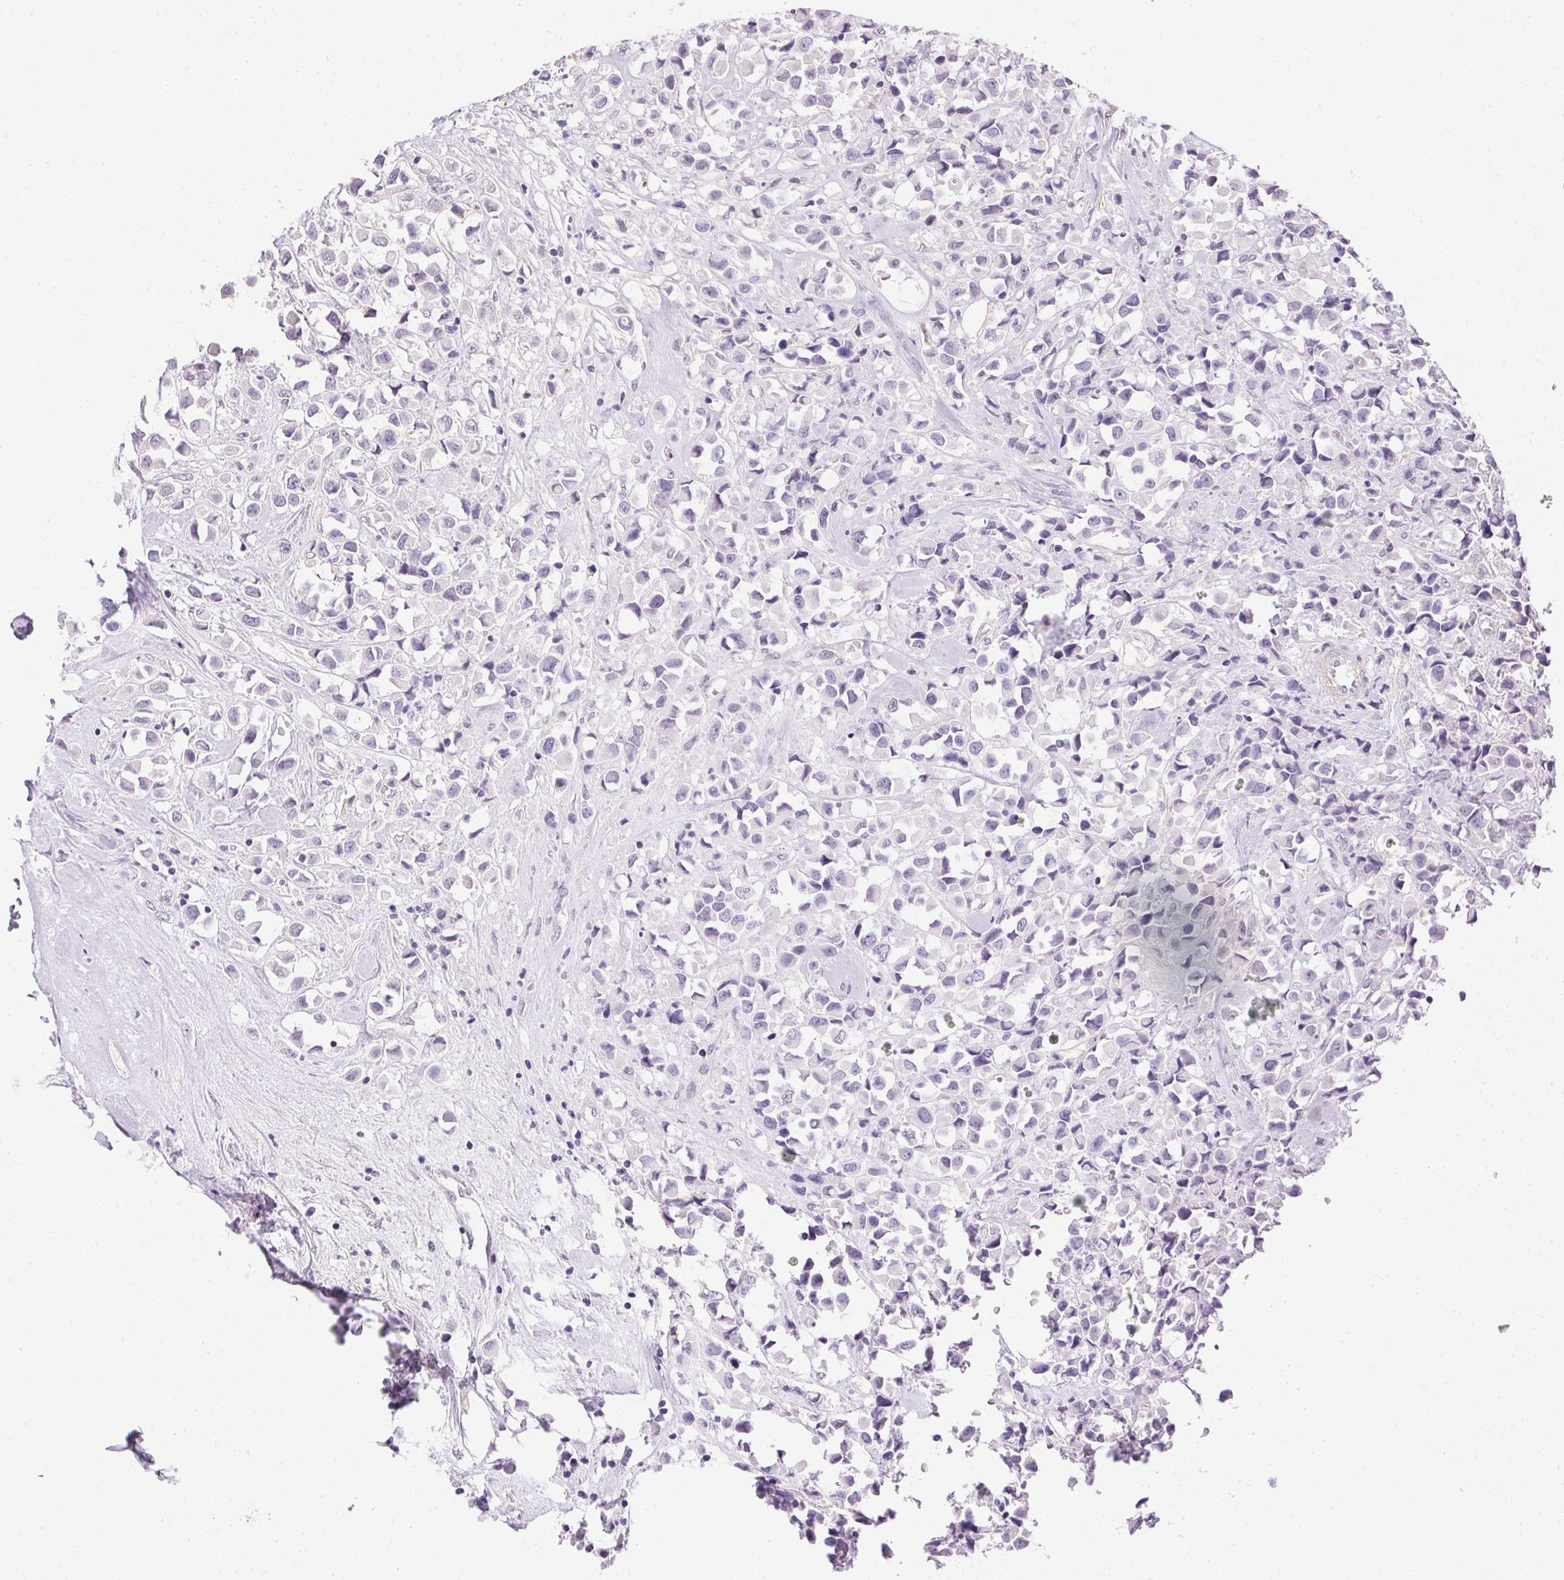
{"staining": {"intensity": "negative", "quantity": "none", "location": "none"}, "tissue": "breast cancer", "cell_type": "Tumor cells", "image_type": "cancer", "snomed": [{"axis": "morphology", "description": "Duct carcinoma"}, {"axis": "topography", "description": "Breast"}], "caption": "High power microscopy image of an immunohistochemistry (IHC) photomicrograph of breast cancer (invasive ductal carcinoma), revealing no significant expression in tumor cells.", "gene": "PRL", "patient": {"sex": "female", "age": 61}}